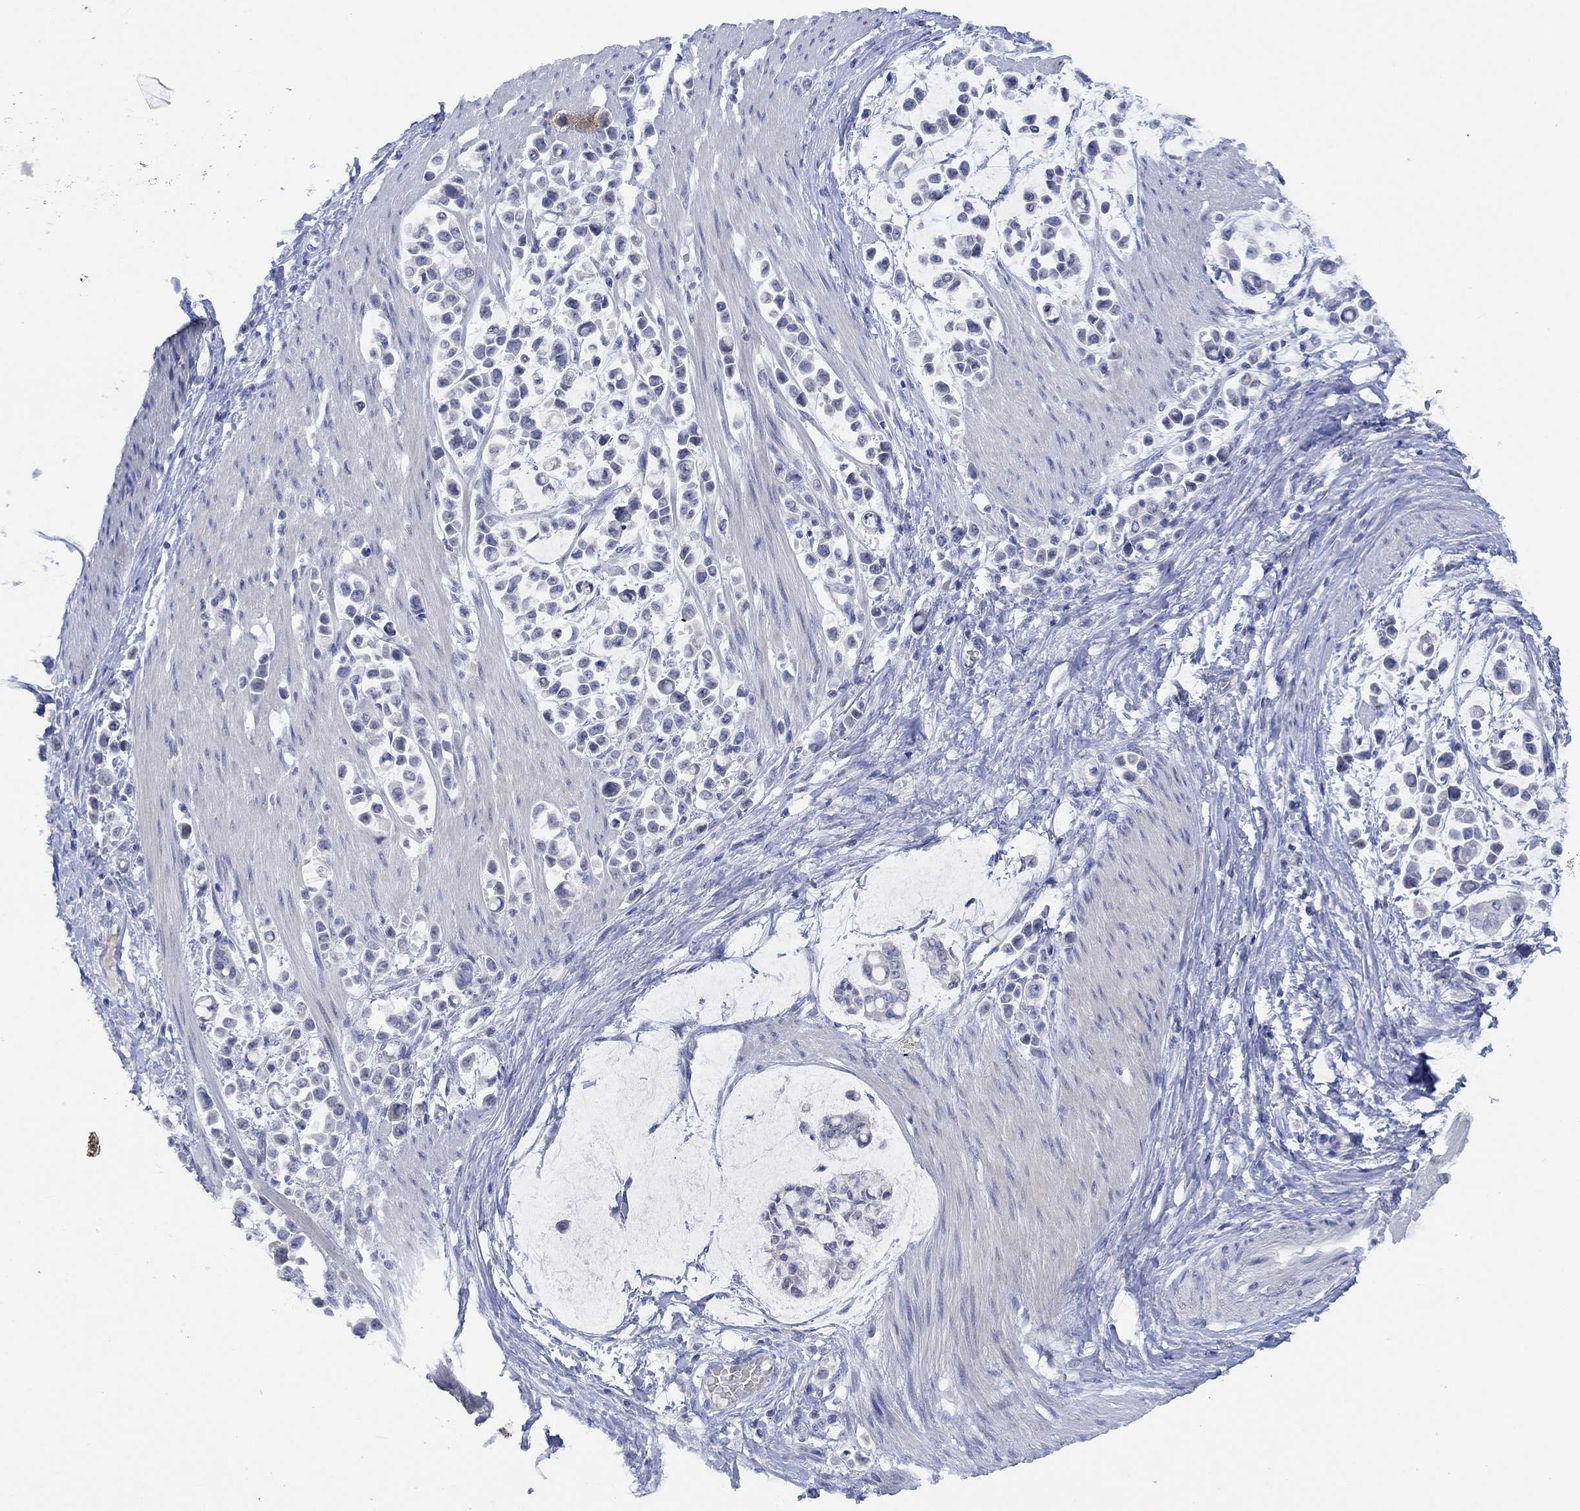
{"staining": {"intensity": "negative", "quantity": "none", "location": "none"}, "tissue": "stomach cancer", "cell_type": "Tumor cells", "image_type": "cancer", "snomed": [{"axis": "morphology", "description": "Adenocarcinoma, NOS"}, {"axis": "topography", "description": "Stomach"}], "caption": "Immunohistochemical staining of human stomach cancer exhibits no significant positivity in tumor cells. The staining is performed using DAB (3,3'-diaminobenzidine) brown chromogen with nuclei counter-stained in using hematoxylin.", "gene": "DLK1", "patient": {"sex": "male", "age": 82}}